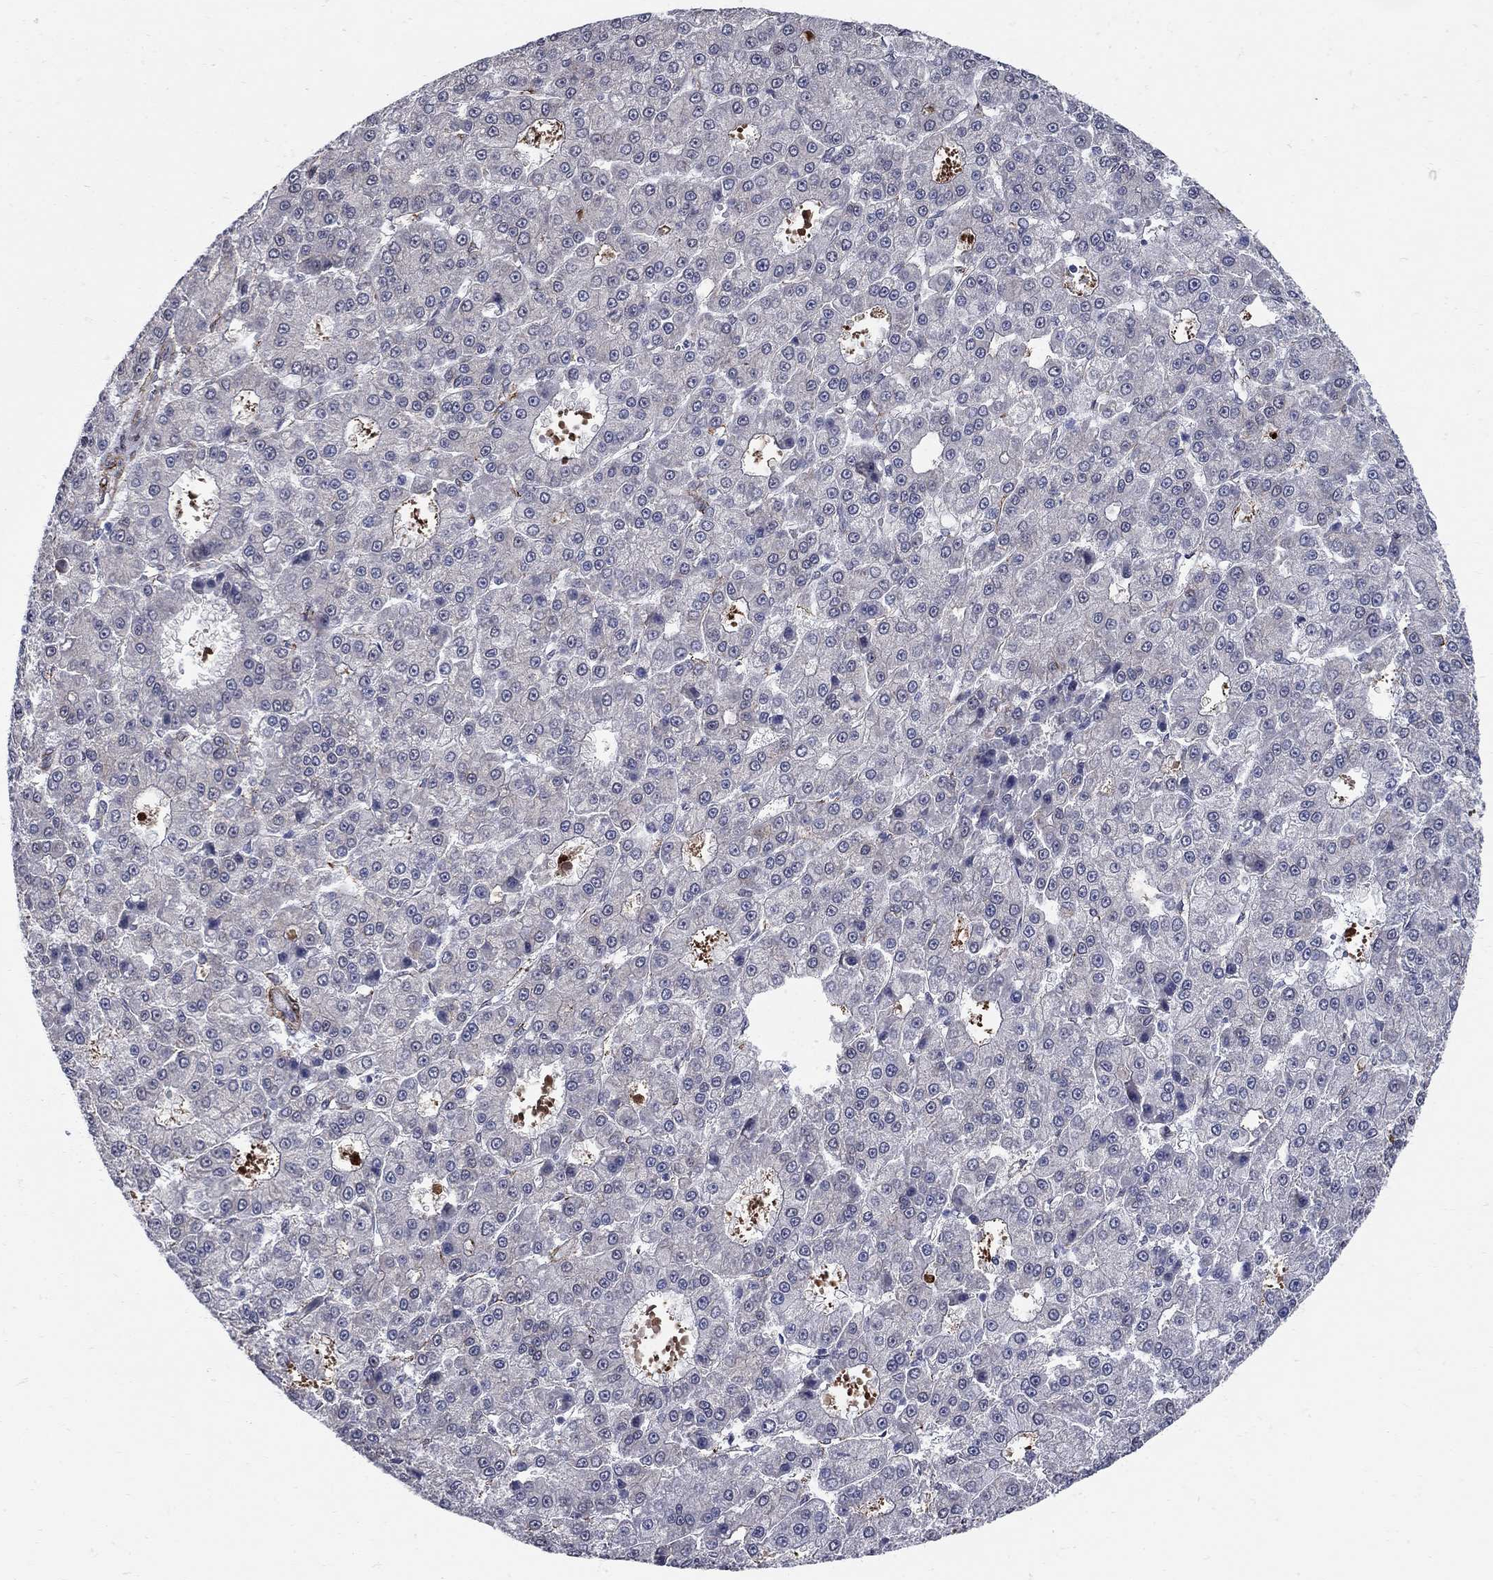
{"staining": {"intensity": "negative", "quantity": "none", "location": "none"}, "tissue": "liver cancer", "cell_type": "Tumor cells", "image_type": "cancer", "snomed": [{"axis": "morphology", "description": "Carcinoma, Hepatocellular, NOS"}, {"axis": "topography", "description": "Liver"}], "caption": "The photomicrograph exhibits no staining of tumor cells in liver cancer.", "gene": "SEPTIN8", "patient": {"sex": "male", "age": 70}}